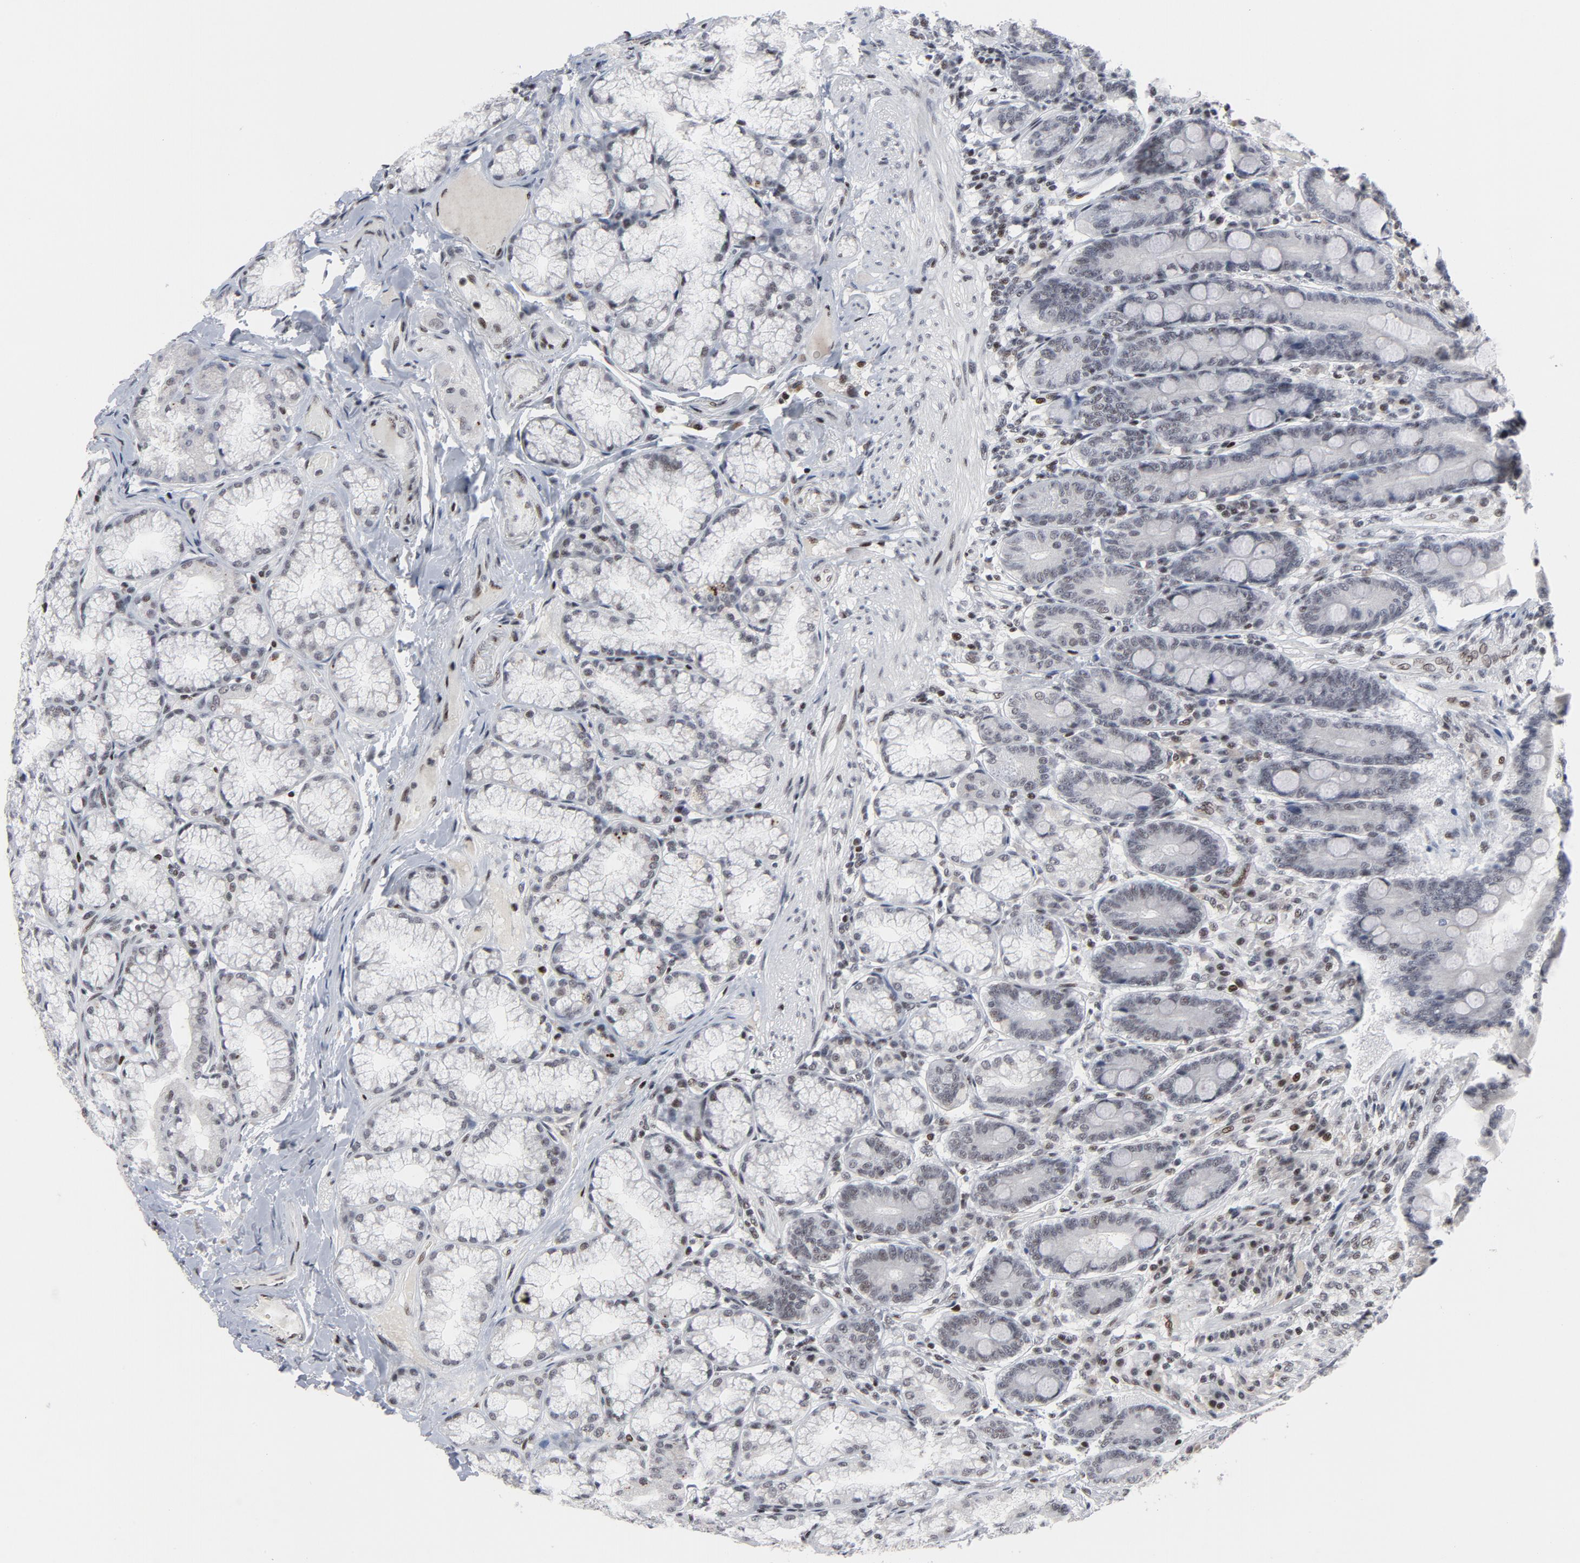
{"staining": {"intensity": "weak", "quantity": "<25%", "location": "nuclear"}, "tissue": "duodenum", "cell_type": "Glandular cells", "image_type": "normal", "snomed": [{"axis": "morphology", "description": "Normal tissue, NOS"}, {"axis": "topography", "description": "Duodenum"}], "caption": "The histopathology image shows no staining of glandular cells in unremarkable duodenum.", "gene": "GABPA", "patient": {"sex": "female", "age": 64}}